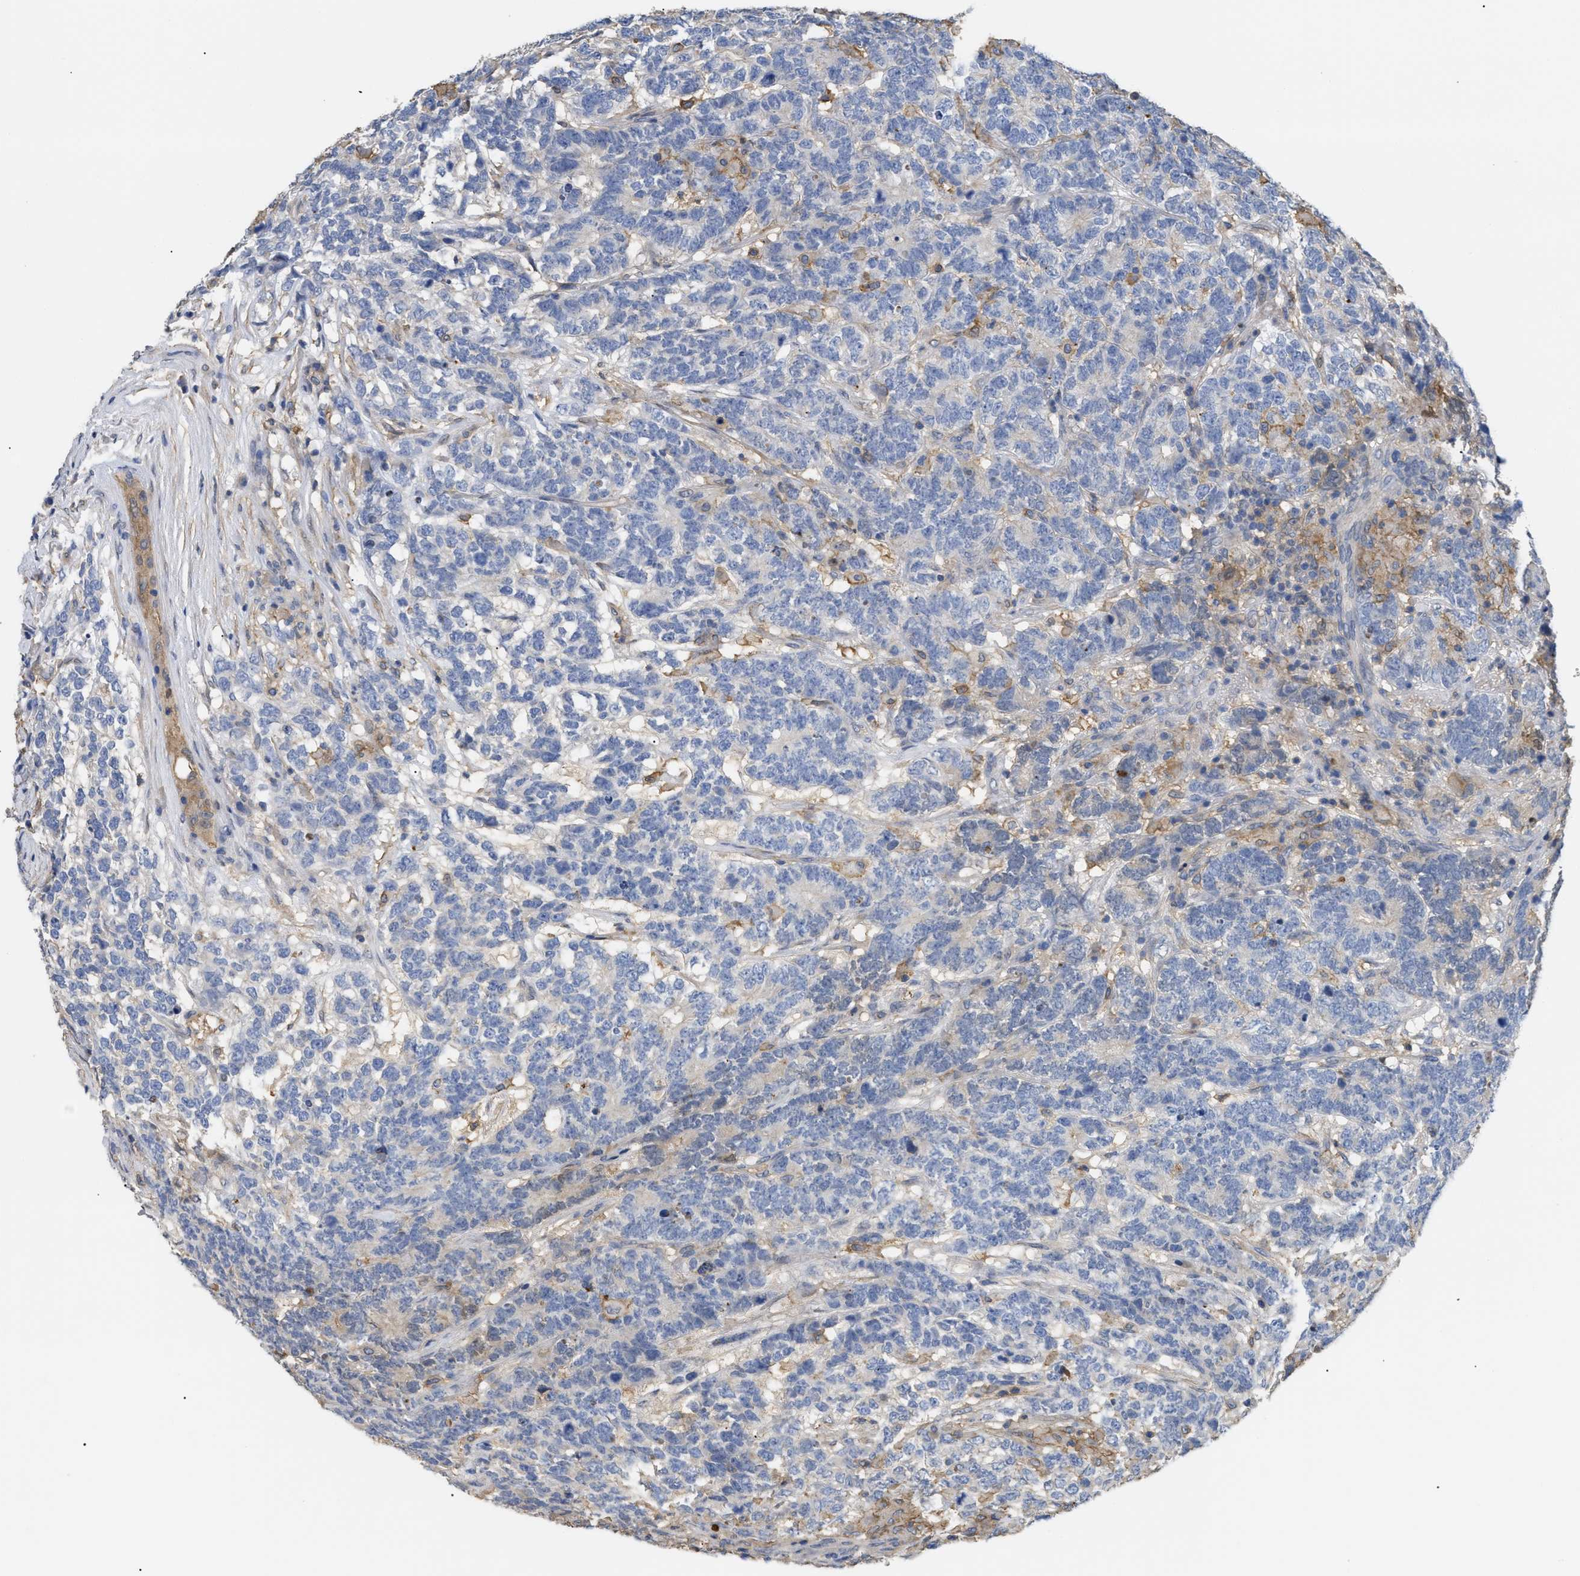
{"staining": {"intensity": "weak", "quantity": "<25%", "location": "cytoplasmic/membranous"}, "tissue": "testis cancer", "cell_type": "Tumor cells", "image_type": "cancer", "snomed": [{"axis": "morphology", "description": "Carcinoma, Embryonal, NOS"}, {"axis": "topography", "description": "Testis"}], "caption": "Immunohistochemistry (IHC) of human testis embryonal carcinoma exhibits no expression in tumor cells.", "gene": "ANXA4", "patient": {"sex": "male", "age": 26}}